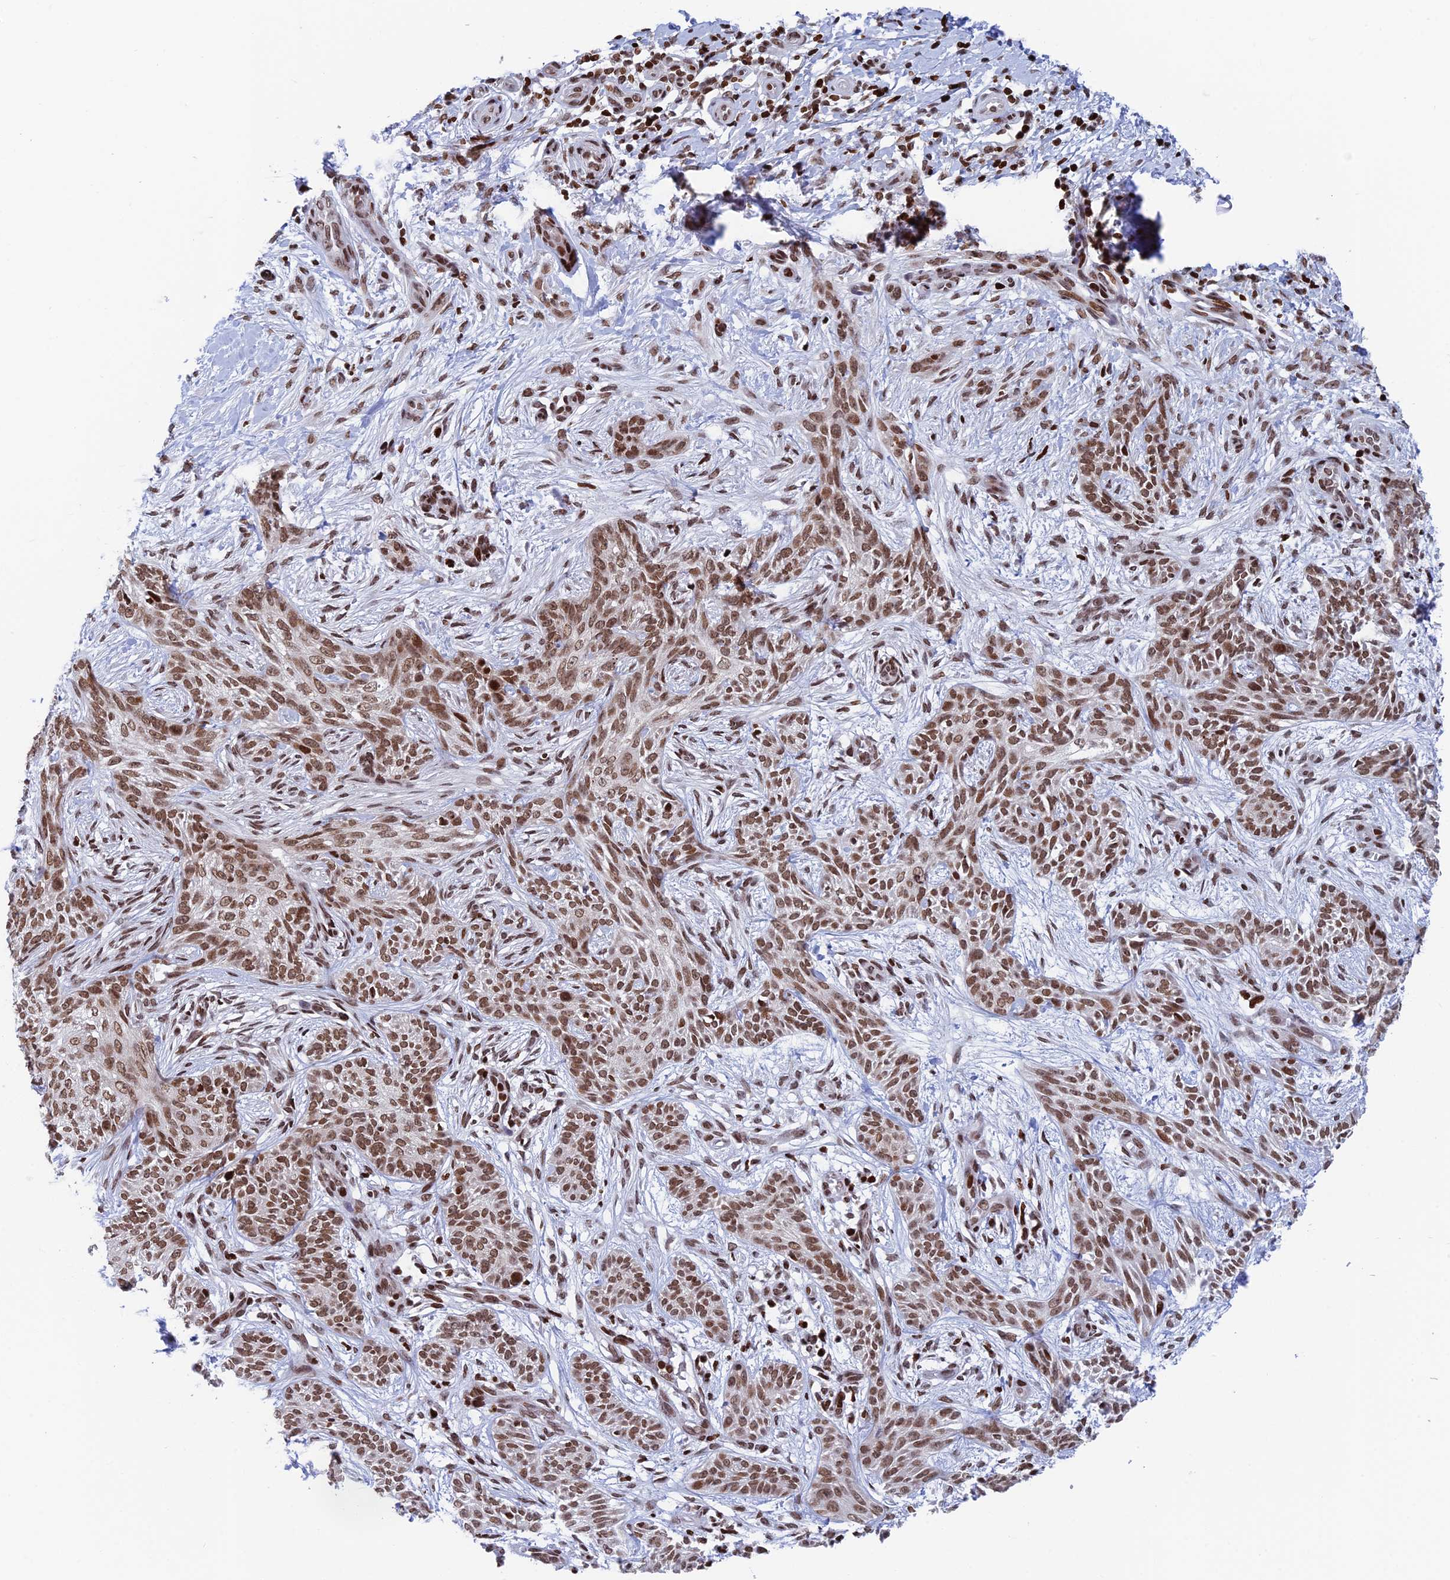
{"staining": {"intensity": "moderate", "quantity": ">75%", "location": "nuclear"}, "tissue": "skin cancer", "cell_type": "Tumor cells", "image_type": "cancer", "snomed": [{"axis": "morphology", "description": "Basal cell carcinoma"}, {"axis": "topography", "description": "Skin"}], "caption": "Tumor cells demonstrate moderate nuclear positivity in approximately >75% of cells in skin cancer. (DAB (3,3'-diaminobenzidine) IHC with brightfield microscopy, high magnification).", "gene": "RPAP1", "patient": {"sex": "female", "age": 82}}